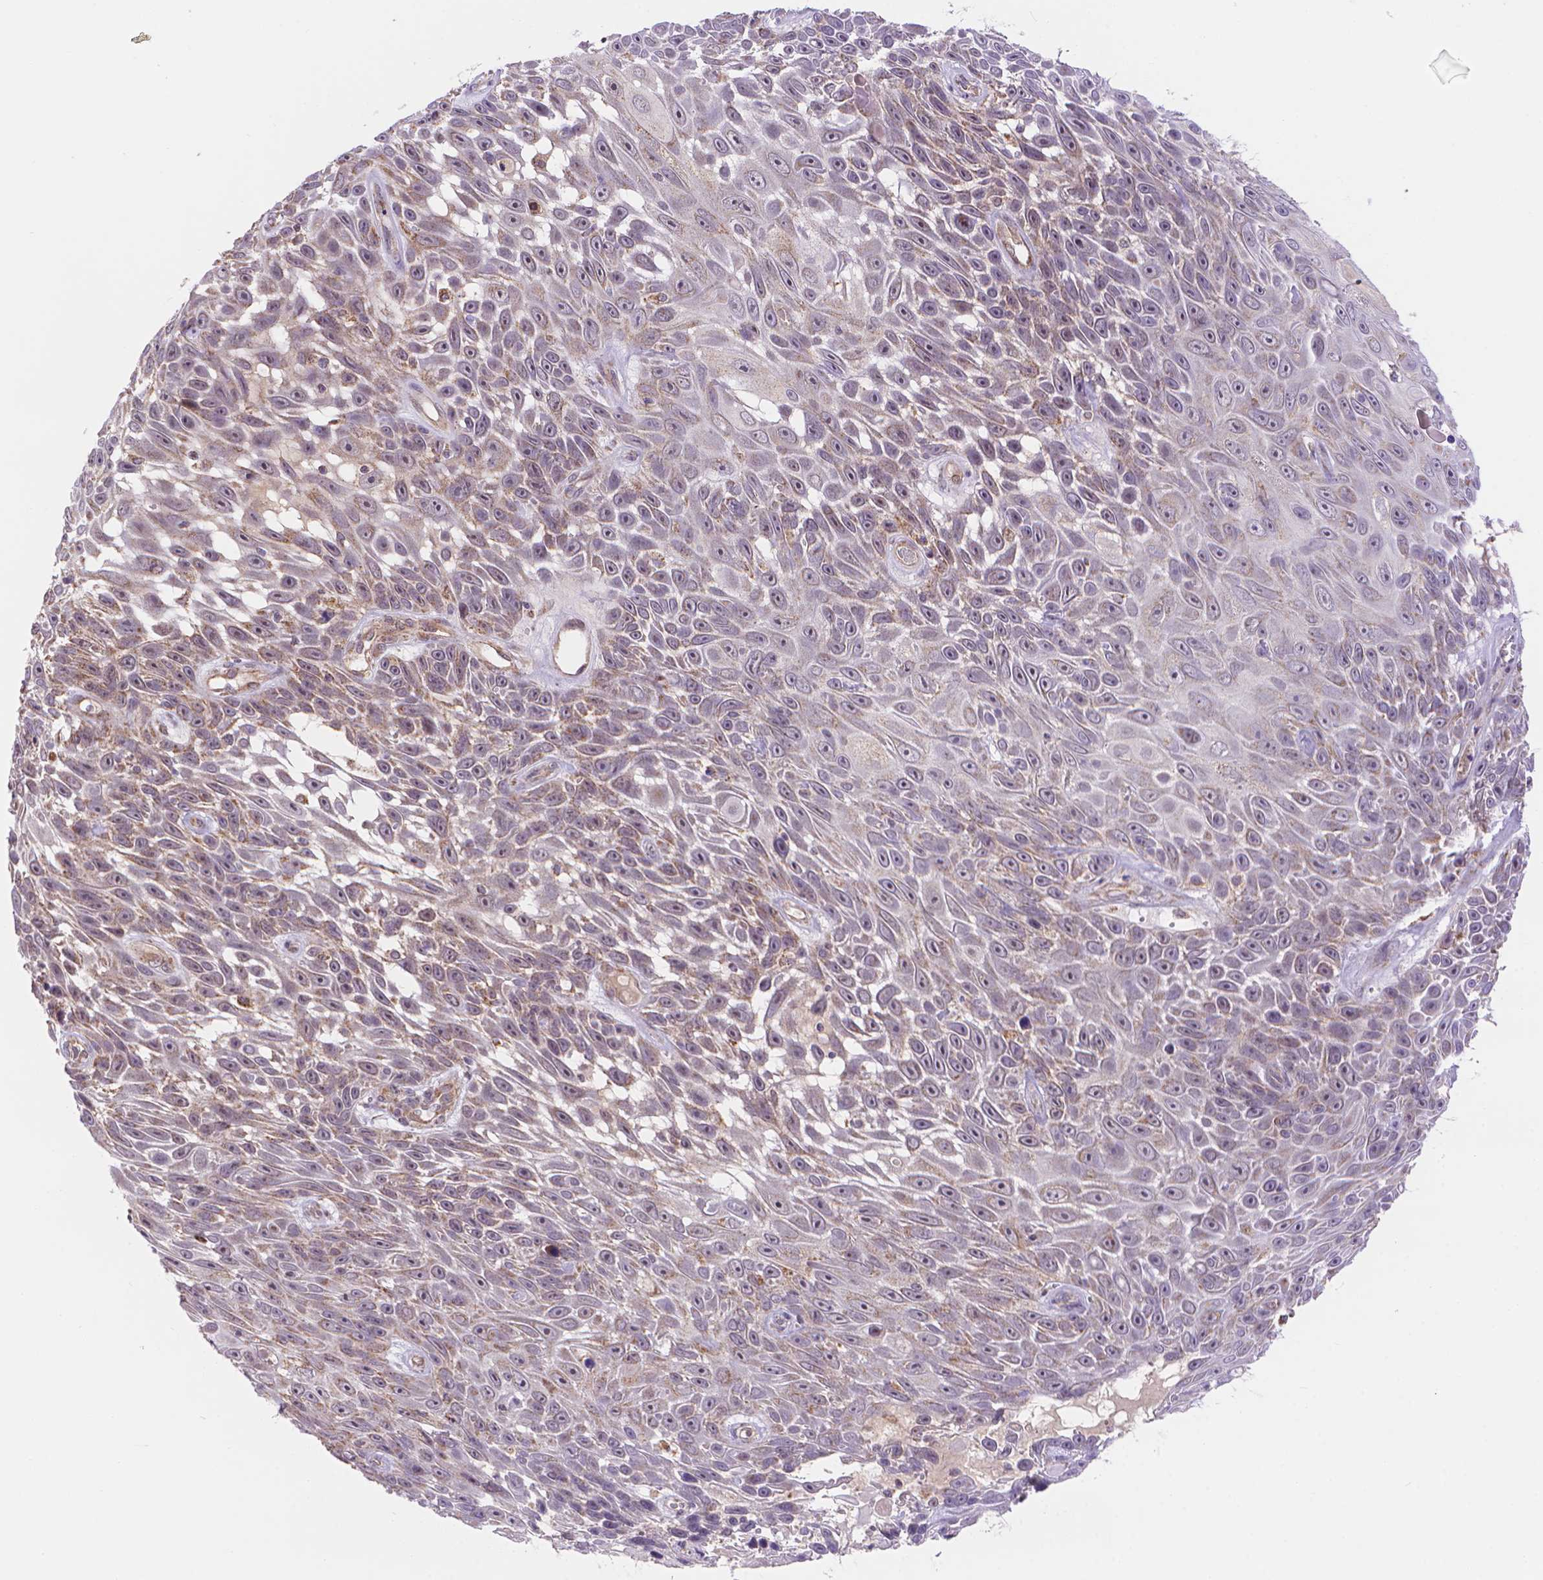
{"staining": {"intensity": "weak", "quantity": "25%-75%", "location": "cytoplasmic/membranous"}, "tissue": "skin cancer", "cell_type": "Tumor cells", "image_type": "cancer", "snomed": [{"axis": "morphology", "description": "Squamous cell carcinoma, NOS"}, {"axis": "topography", "description": "Skin"}], "caption": "Skin cancer (squamous cell carcinoma) stained with a brown dye displays weak cytoplasmic/membranous positive positivity in approximately 25%-75% of tumor cells.", "gene": "CYYR1", "patient": {"sex": "male", "age": 82}}